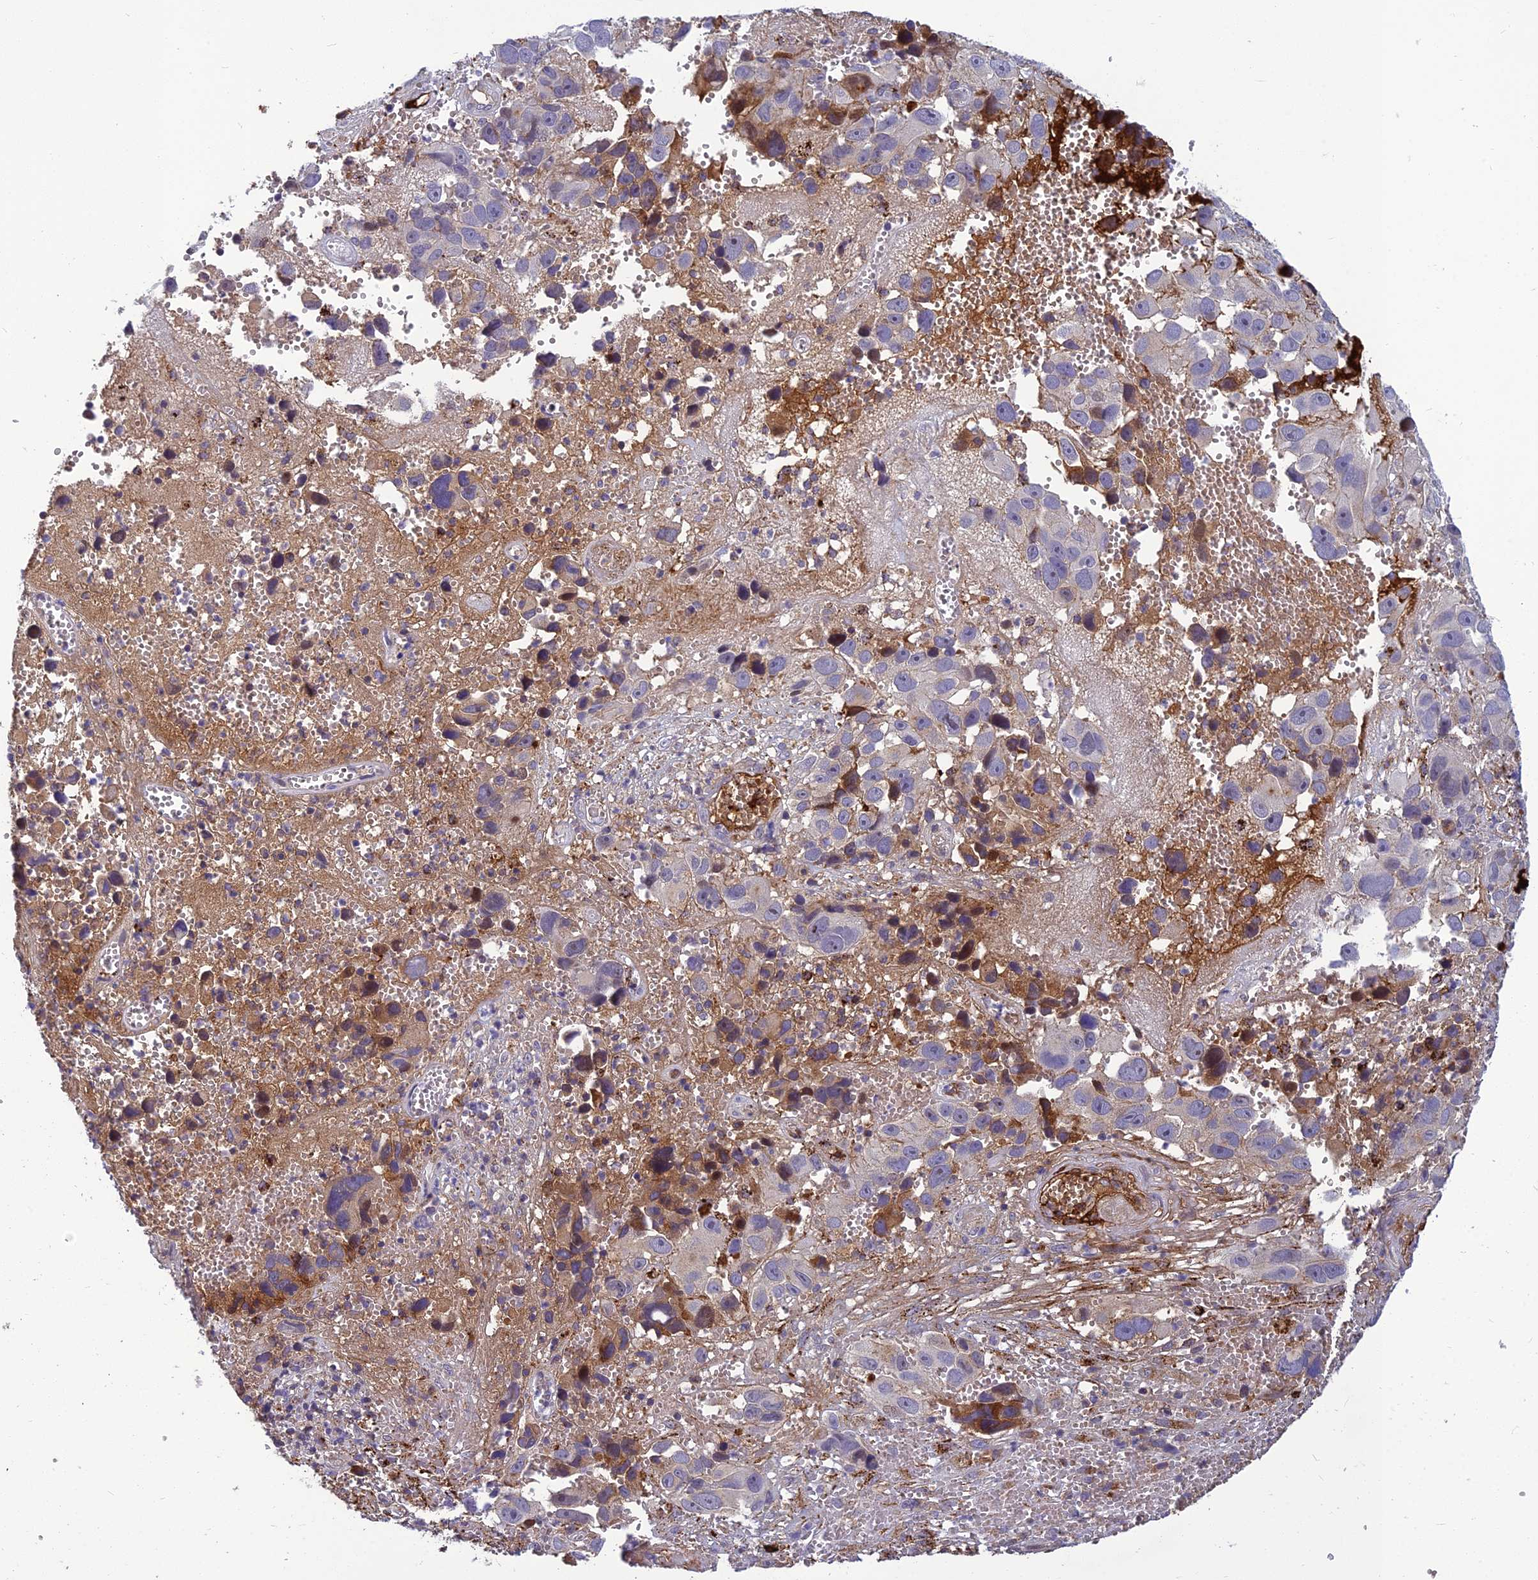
{"staining": {"intensity": "negative", "quantity": "none", "location": "none"}, "tissue": "melanoma", "cell_type": "Tumor cells", "image_type": "cancer", "snomed": [{"axis": "morphology", "description": "Malignant melanoma, NOS"}, {"axis": "topography", "description": "Skin"}], "caption": "This is an immunohistochemistry (IHC) image of human melanoma. There is no staining in tumor cells.", "gene": "CLEC11A", "patient": {"sex": "male", "age": 84}}